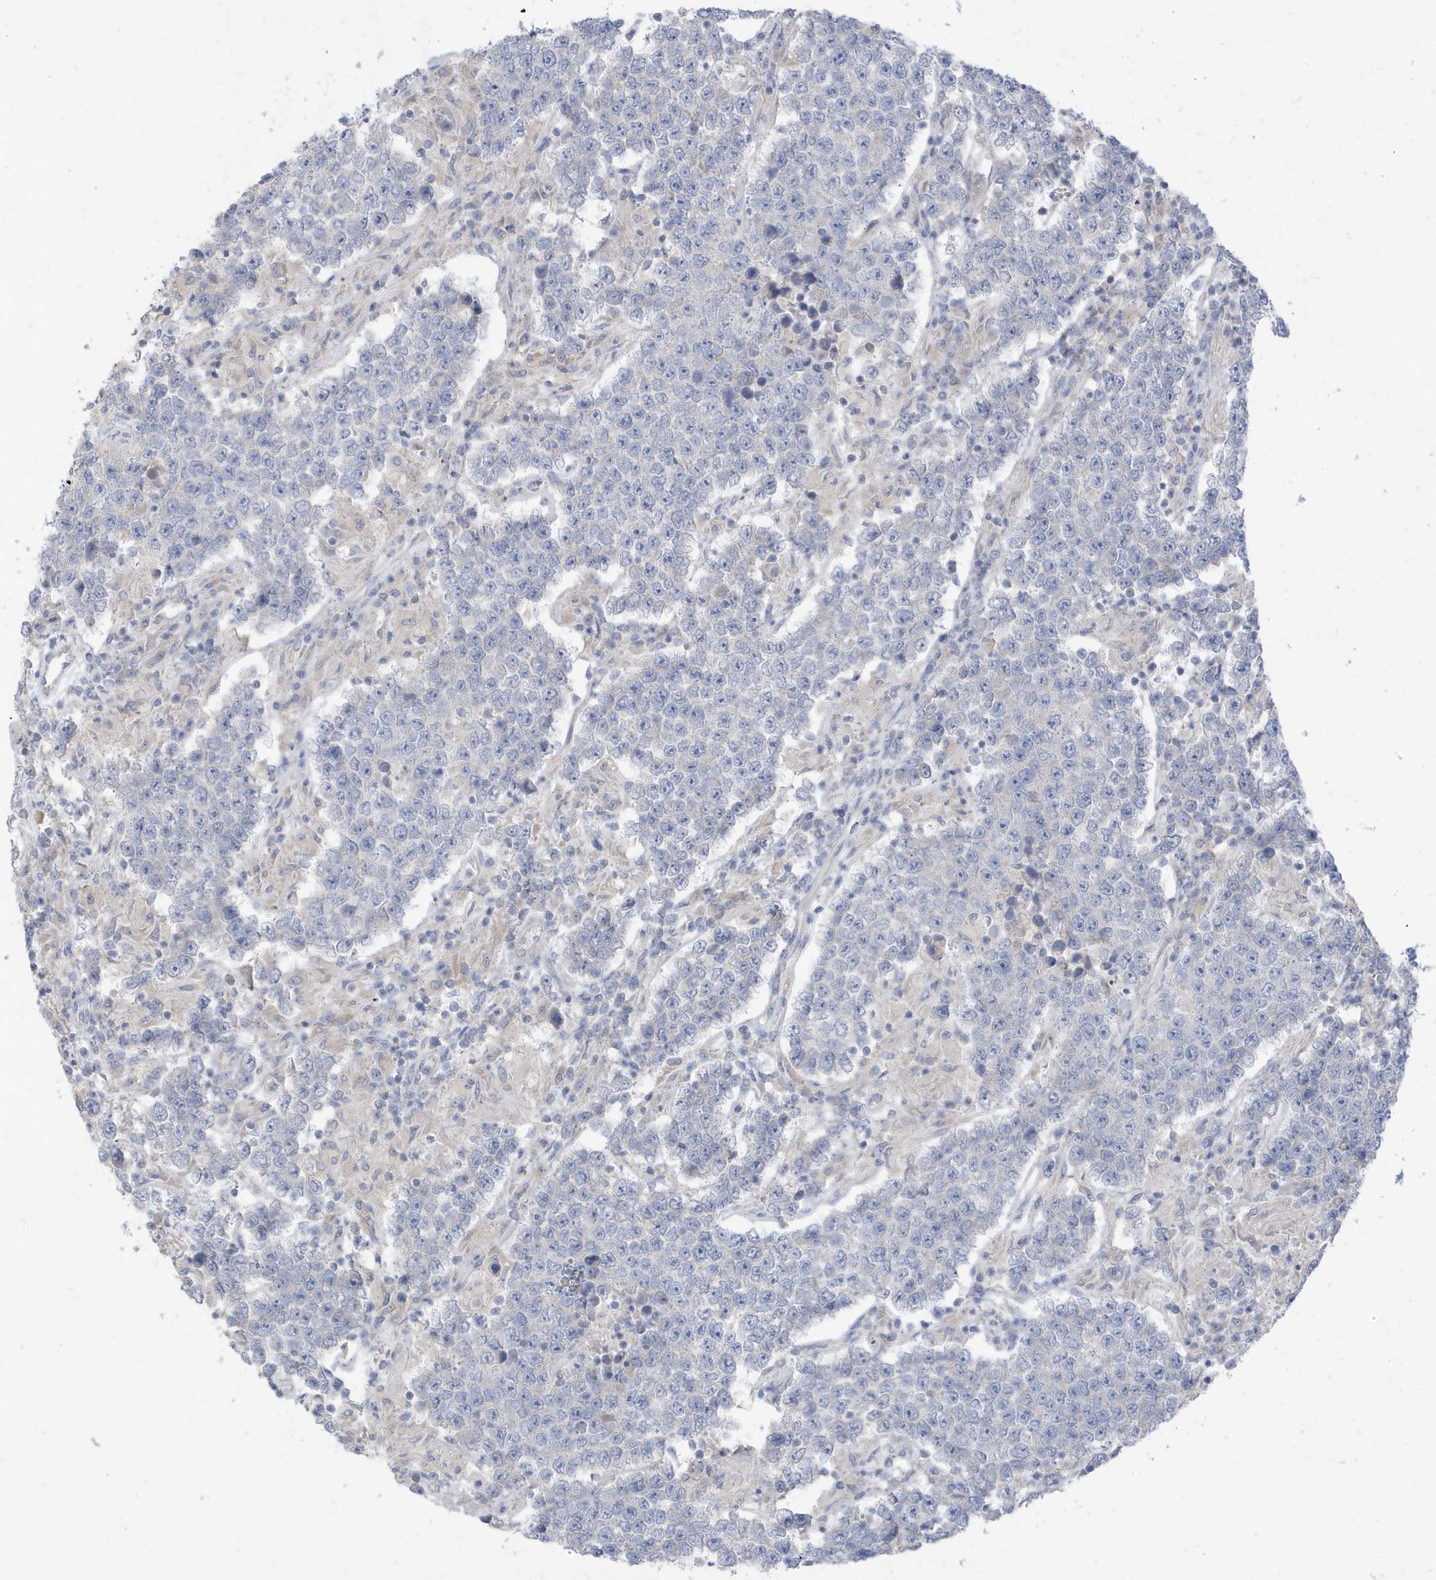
{"staining": {"intensity": "negative", "quantity": "none", "location": "none"}, "tissue": "testis cancer", "cell_type": "Tumor cells", "image_type": "cancer", "snomed": [{"axis": "morphology", "description": "Normal tissue, NOS"}, {"axis": "morphology", "description": "Urothelial carcinoma, High grade"}, {"axis": "morphology", "description": "Seminoma, NOS"}, {"axis": "morphology", "description": "Carcinoma, Embryonal, NOS"}, {"axis": "topography", "description": "Urinary bladder"}, {"axis": "topography", "description": "Testis"}], "caption": "High power microscopy micrograph of an immunohistochemistry micrograph of embryonal carcinoma (testis), revealing no significant positivity in tumor cells.", "gene": "ATP13A5", "patient": {"sex": "male", "age": 41}}